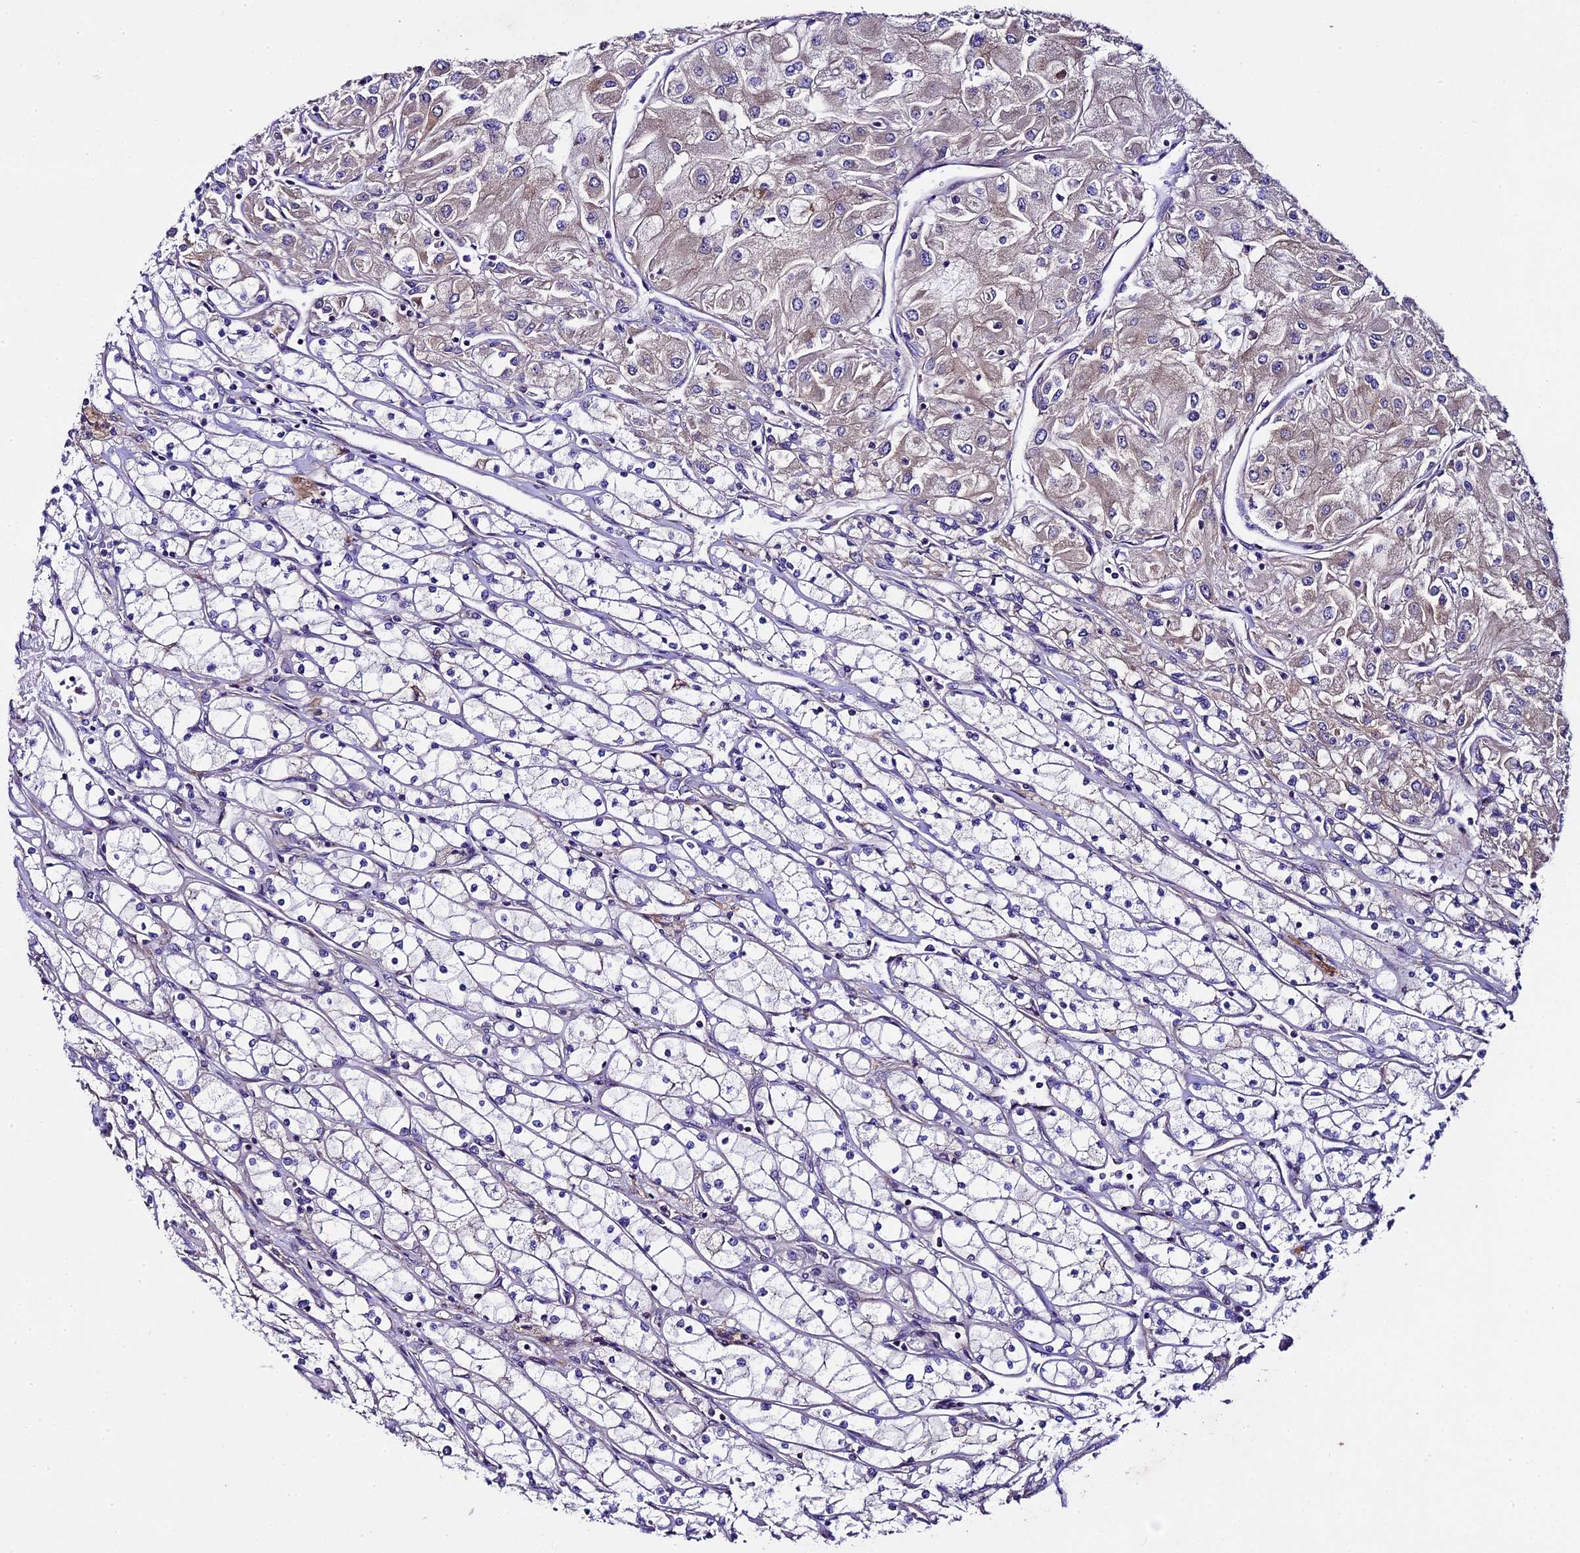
{"staining": {"intensity": "weak", "quantity": "<25%", "location": "cytoplasmic/membranous"}, "tissue": "renal cancer", "cell_type": "Tumor cells", "image_type": "cancer", "snomed": [{"axis": "morphology", "description": "Adenocarcinoma, NOS"}, {"axis": "topography", "description": "Kidney"}], "caption": "An IHC image of adenocarcinoma (renal) is shown. There is no staining in tumor cells of adenocarcinoma (renal).", "gene": "SPIRE1", "patient": {"sex": "male", "age": 80}}